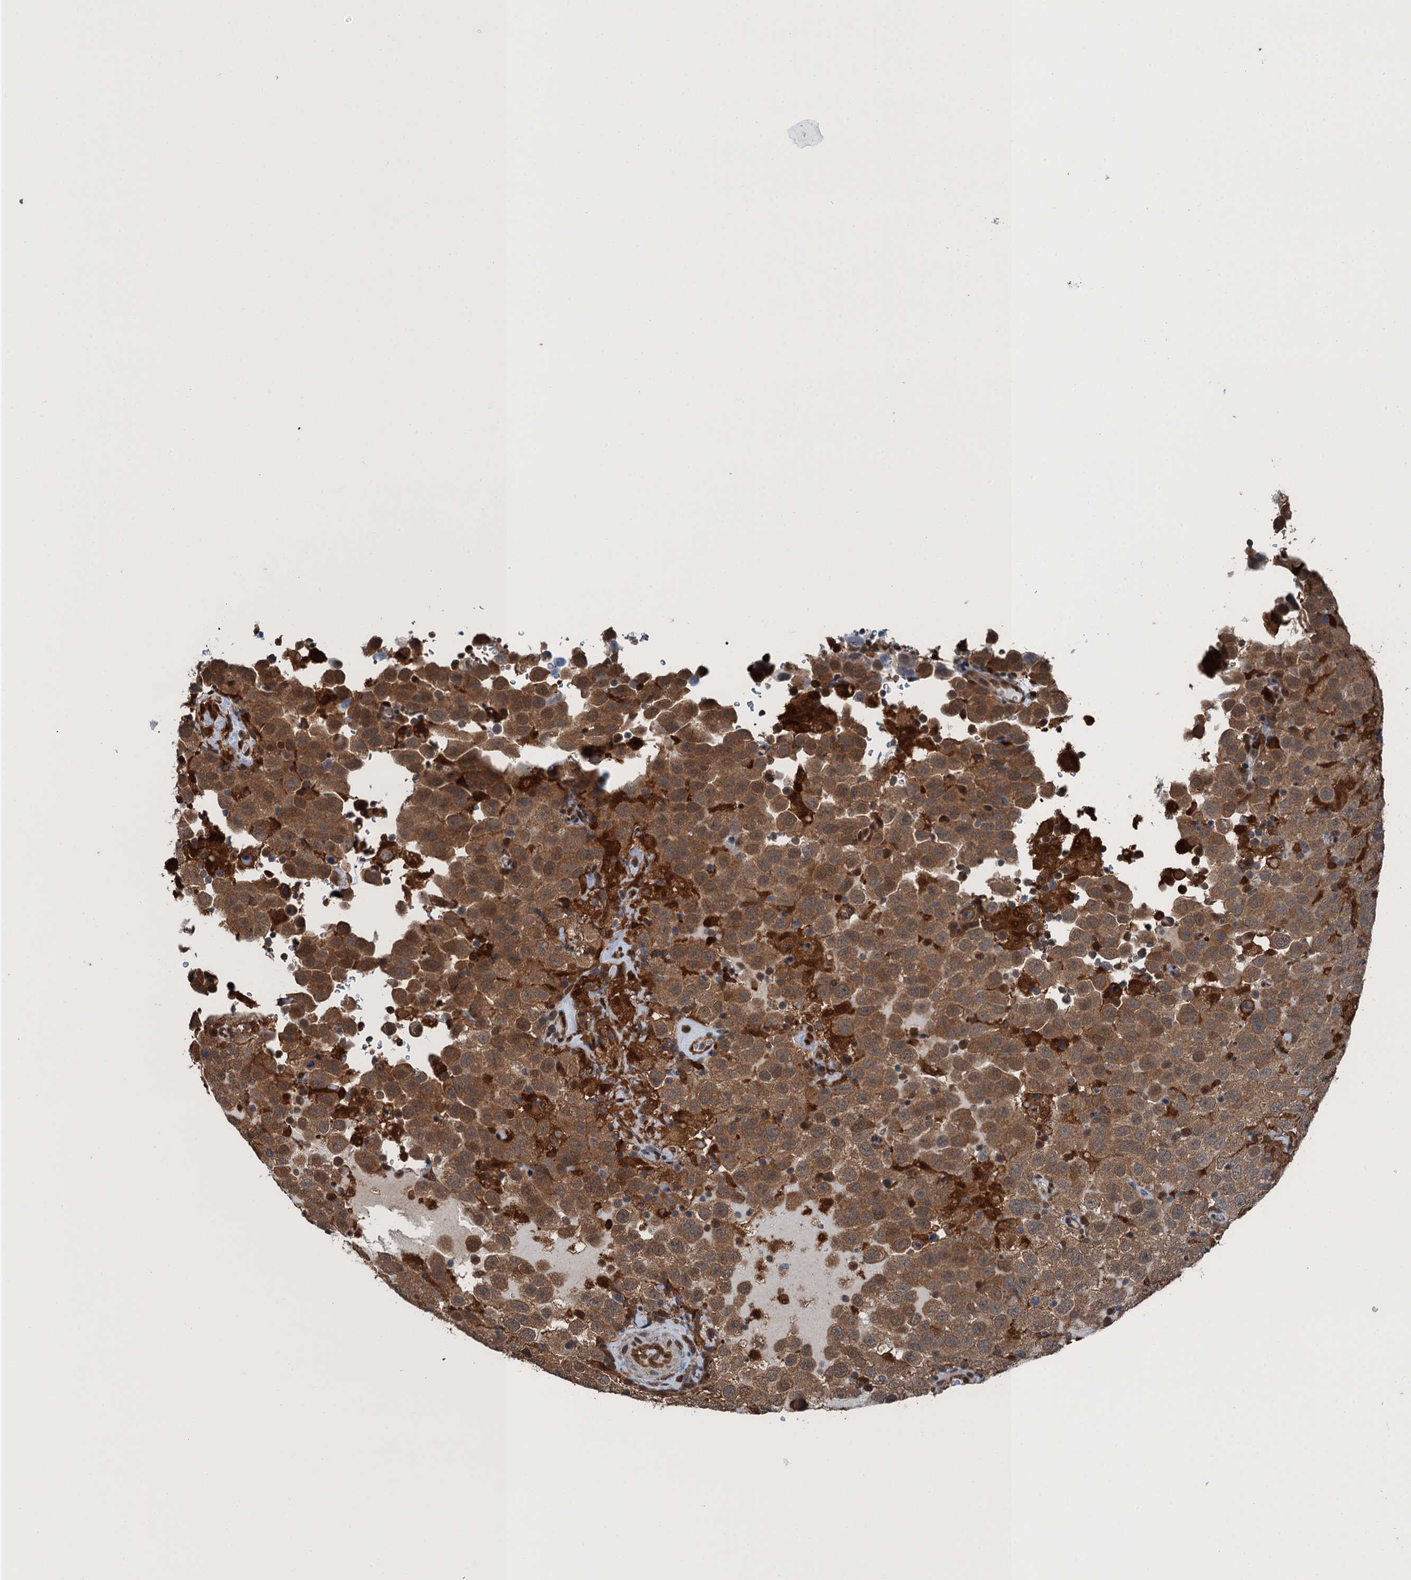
{"staining": {"intensity": "moderate", "quantity": ">75%", "location": "cytoplasmic/membranous"}, "tissue": "testis cancer", "cell_type": "Tumor cells", "image_type": "cancer", "snomed": [{"axis": "morphology", "description": "Seminoma, NOS"}, {"axis": "topography", "description": "Testis"}], "caption": "Immunohistochemical staining of human testis cancer (seminoma) exhibits moderate cytoplasmic/membranous protein staining in approximately >75% of tumor cells.", "gene": "RNH1", "patient": {"sex": "male", "age": 41}}